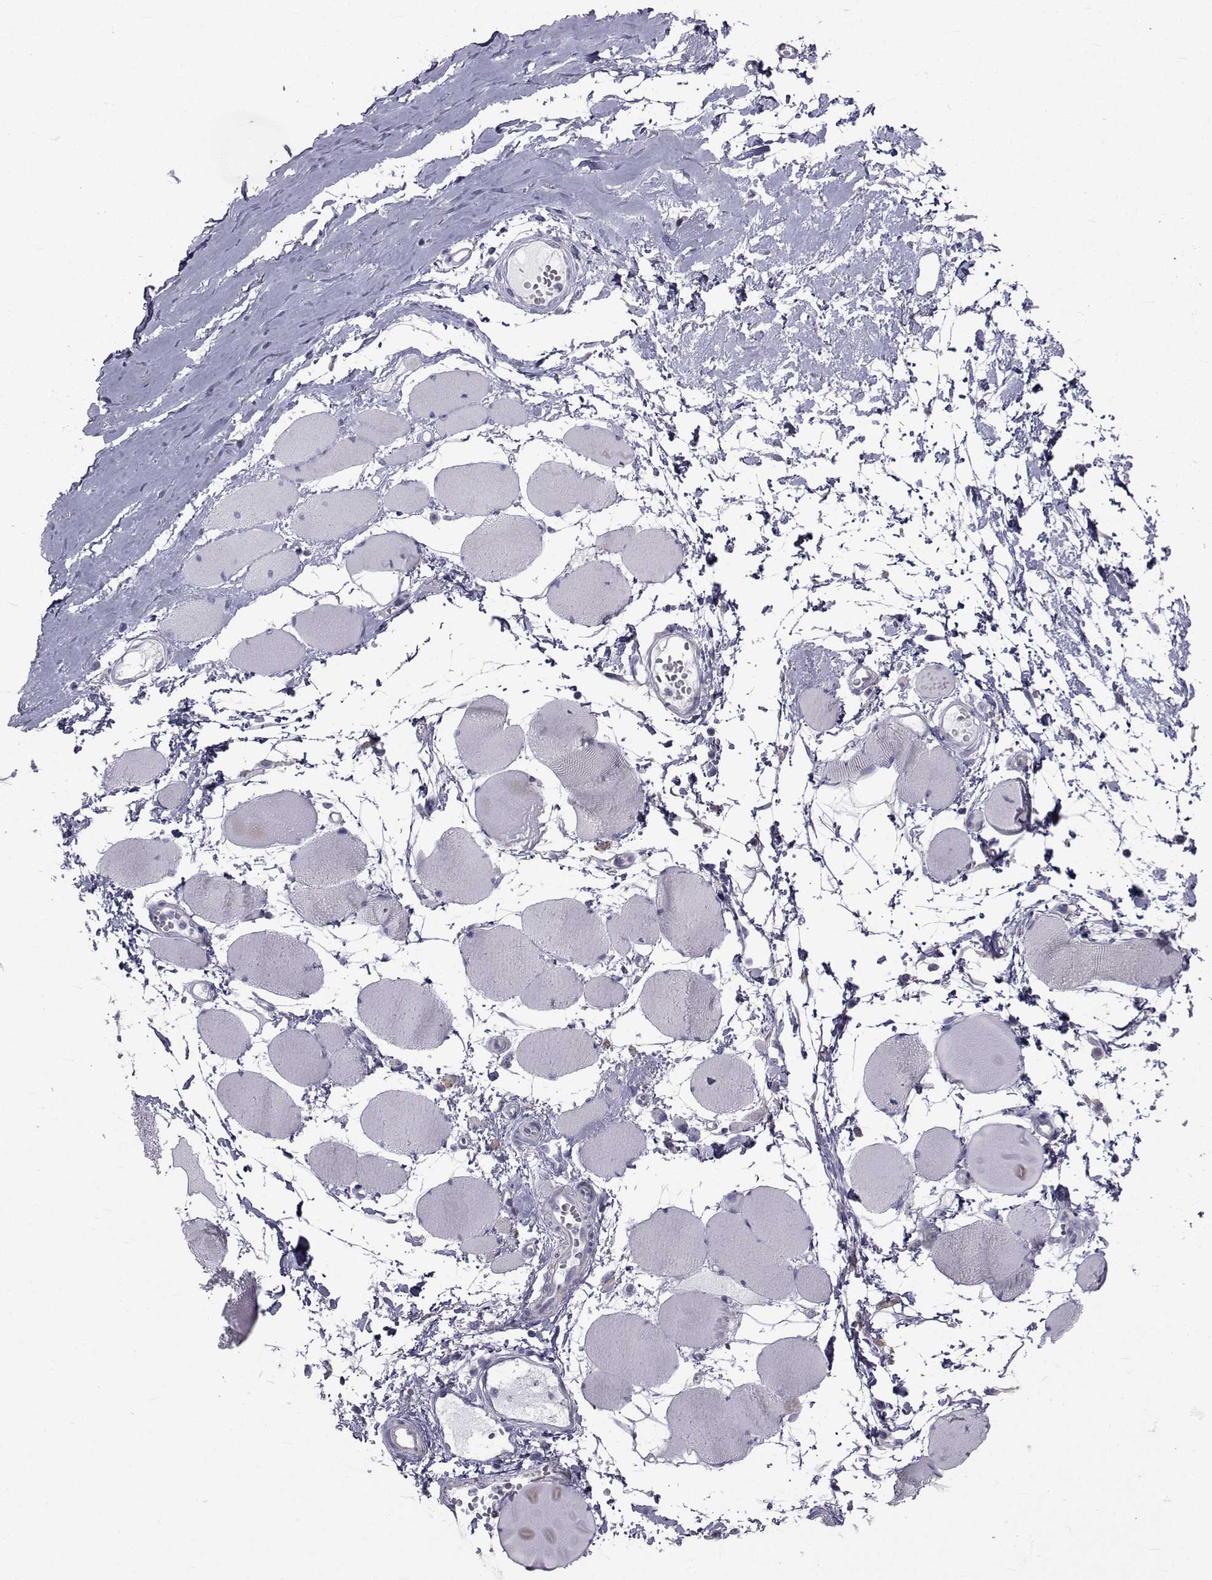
{"staining": {"intensity": "negative", "quantity": "none", "location": "none"}, "tissue": "skeletal muscle", "cell_type": "Myocytes", "image_type": "normal", "snomed": [{"axis": "morphology", "description": "Normal tissue, NOS"}, {"axis": "topography", "description": "Skeletal muscle"}], "caption": "This is a image of immunohistochemistry (IHC) staining of normal skeletal muscle, which shows no staining in myocytes. The staining was performed using DAB (3,3'-diaminobenzidine) to visualize the protein expression in brown, while the nuclei were stained in blue with hematoxylin (Magnification: 20x).", "gene": "FDXR", "patient": {"sex": "female", "age": 75}}